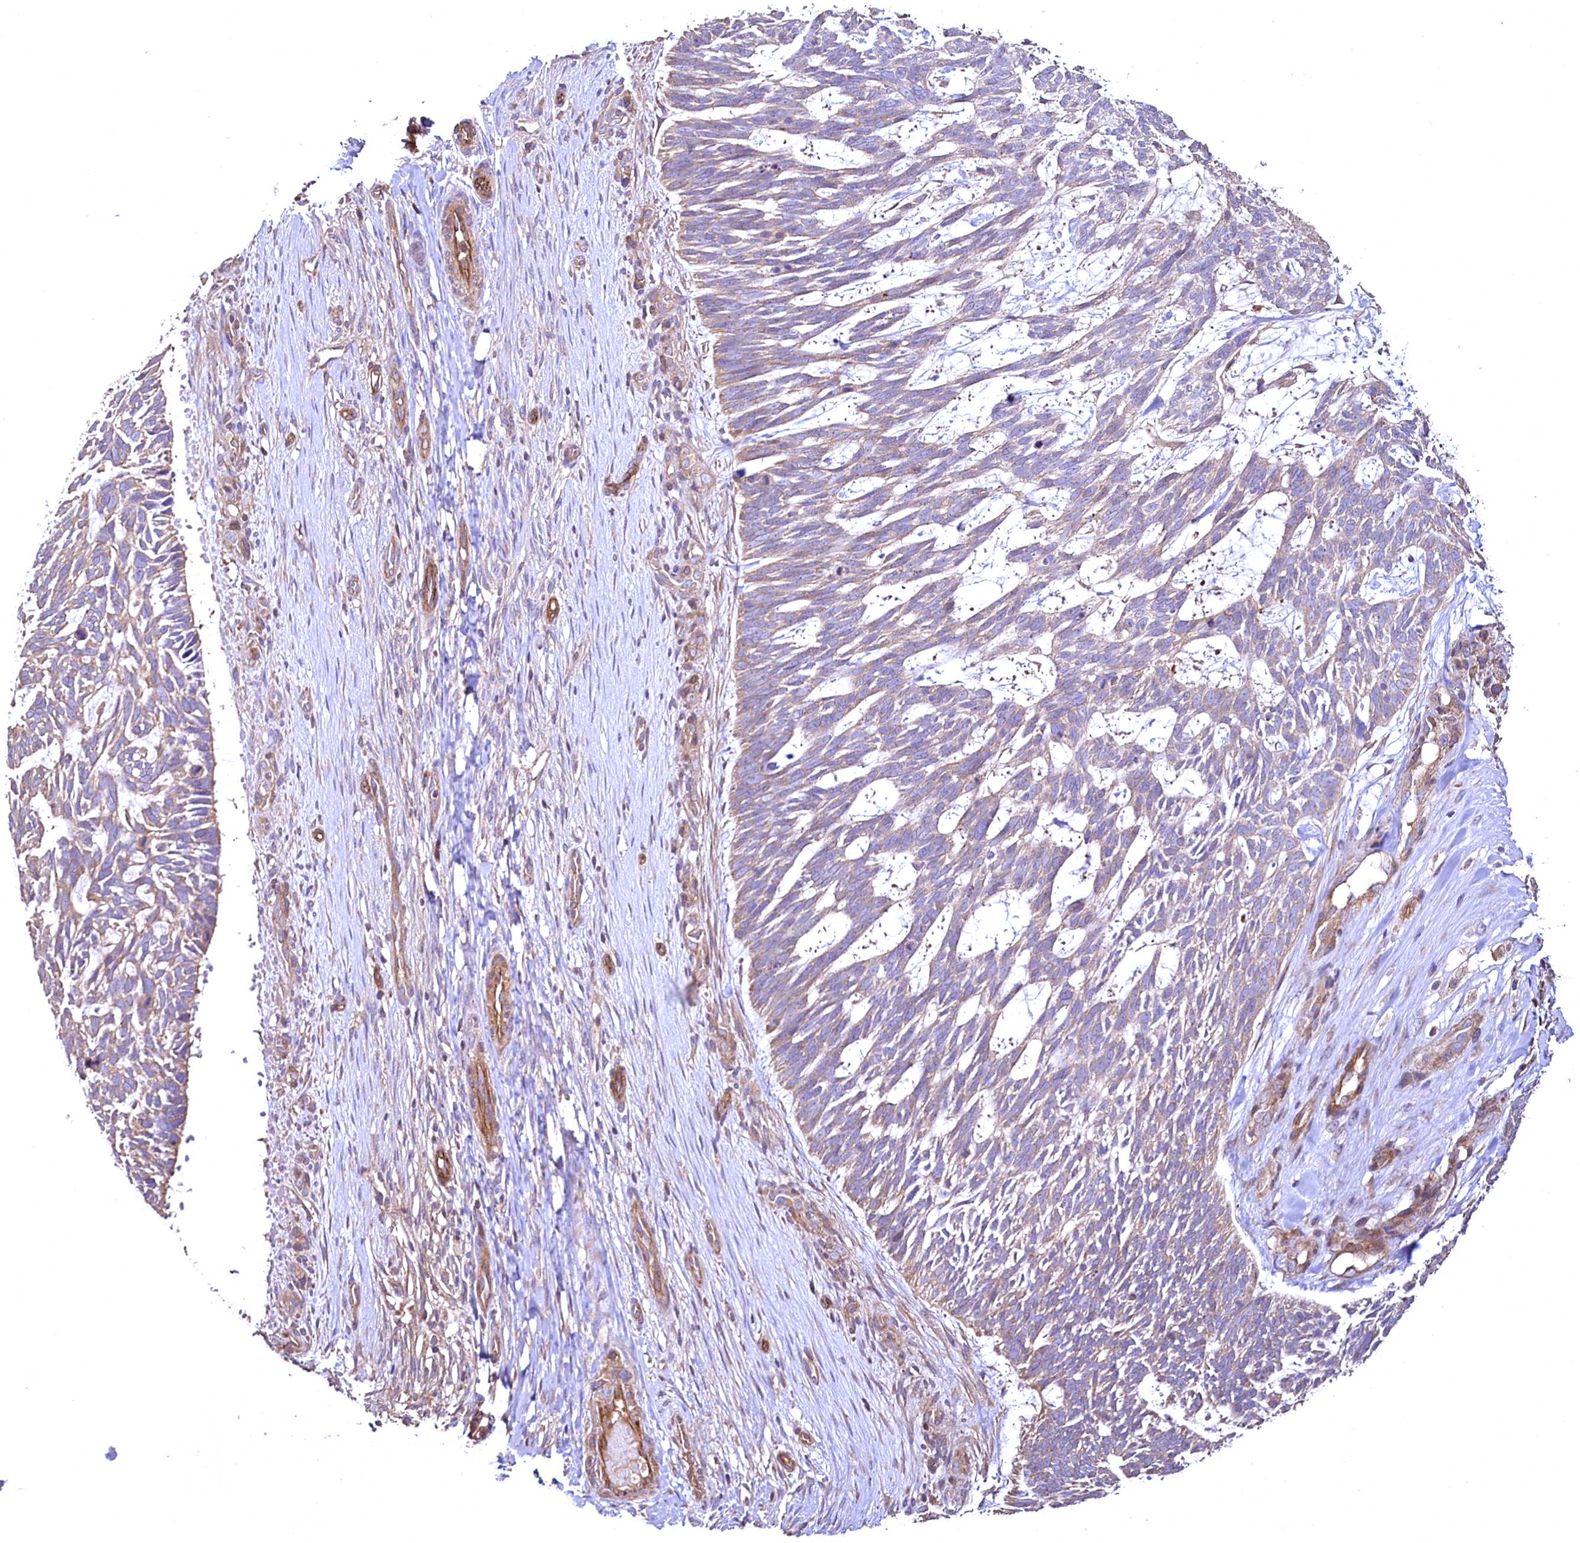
{"staining": {"intensity": "moderate", "quantity": "<25%", "location": "cytoplasmic/membranous"}, "tissue": "skin cancer", "cell_type": "Tumor cells", "image_type": "cancer", "snomed": [{"axis": "morphology", "description": "Basal cell carcinoma"}, {"axis": "topography", "description": "Skin"}], "caption": "Protein staining of basal cell carcinoma (skin) tissue reveals moderate cytoplasmic/membranous expression in approximately <25% of tumor cells. (IHC, brightfield microscopy, high magnification).", "gene": "TBCEL", "patient": {"sex": "male", "age": 88}}